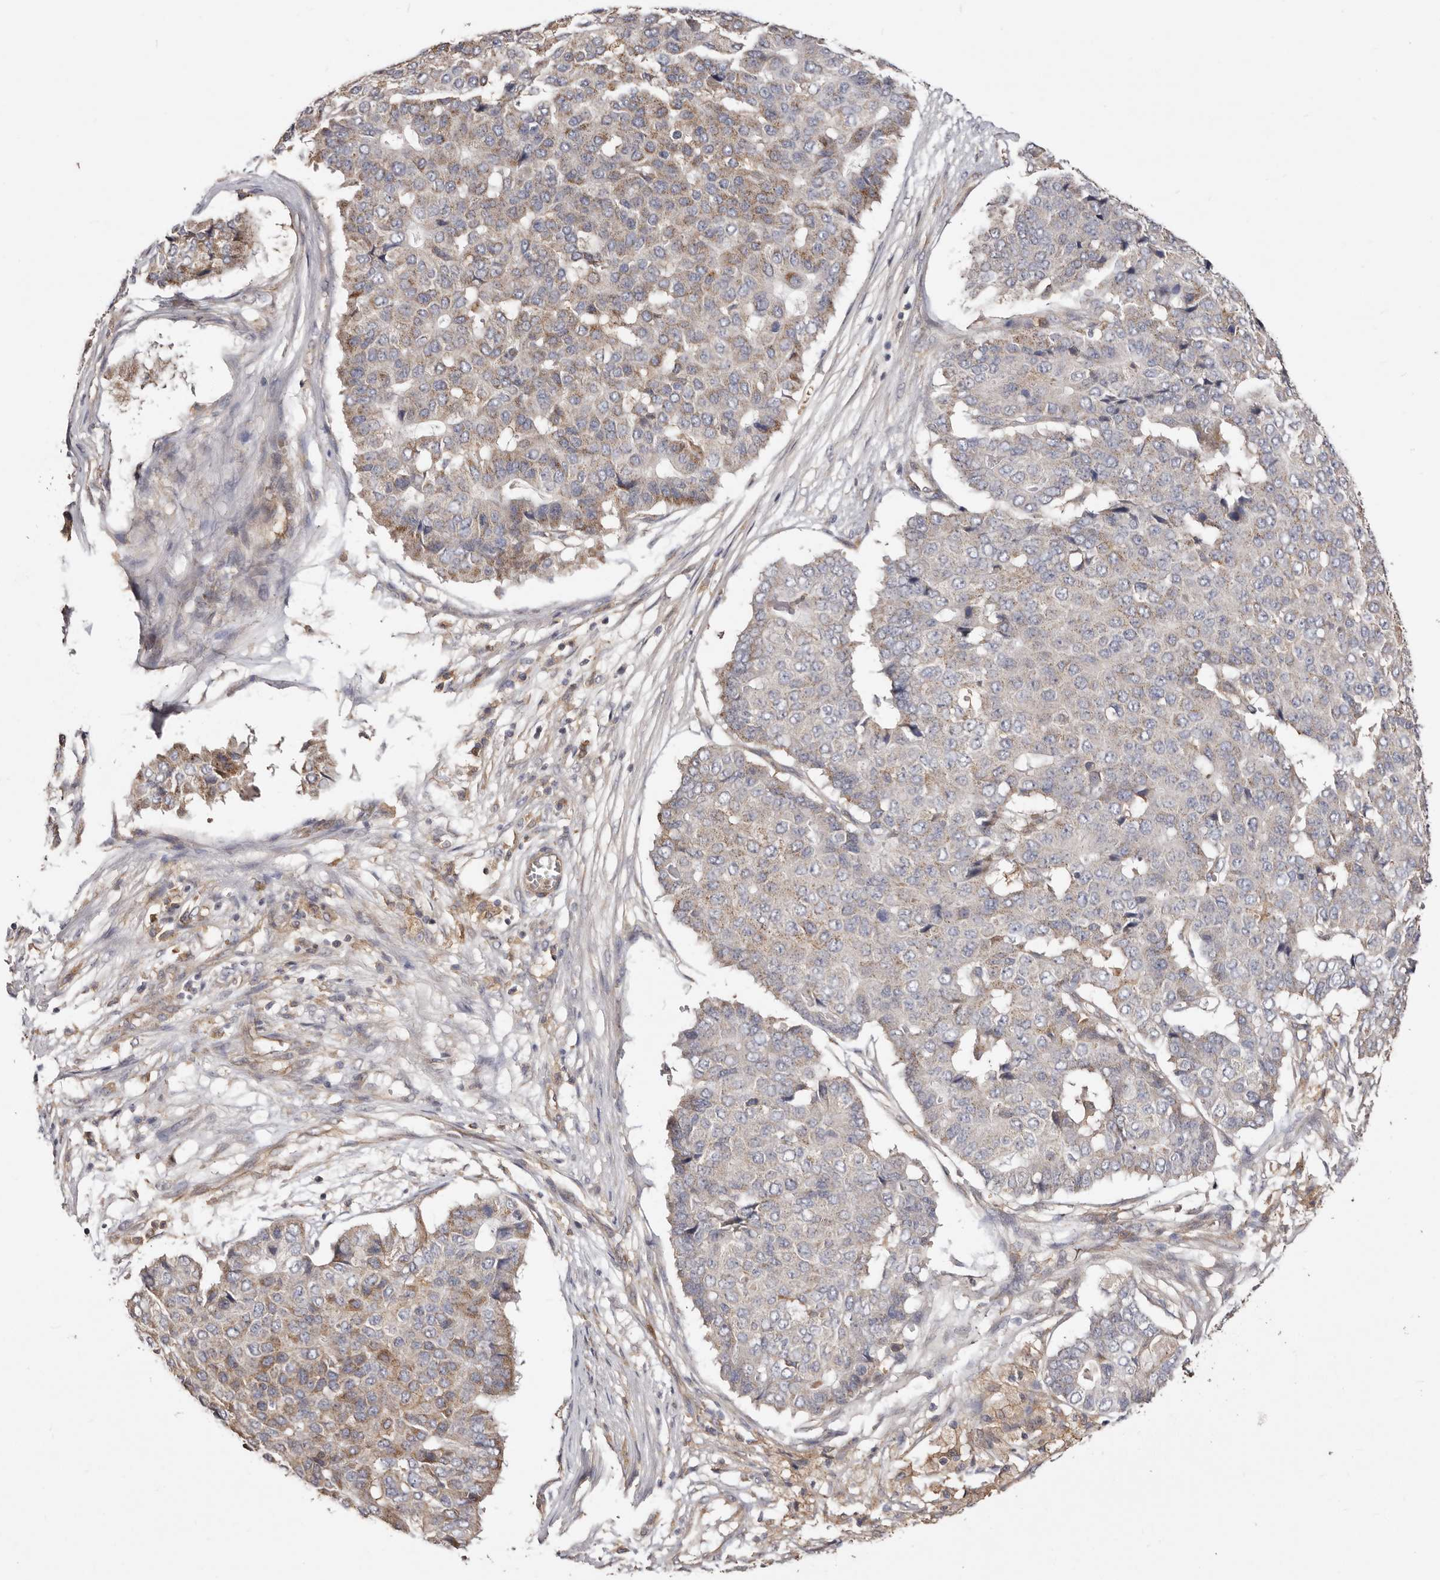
{"staining": {"intensity": "moderate", "quantity": "25%-75%", "location": "cytoplasmic/membranous"}, "tissue": "pancreatic cancer", "cell_type": "Tumor cells", "image_type": "cancer", "snomed": [{"axis": "morphology", "description": "Adenocarcinoma, NOS"}, {"axis": "topography", "description": "Pancreas"}], "caption": "This micrograph displays IHC staining of pancreatic cancer, with medium moderate cytoplasmic/membranous positivity in about 25%-75% of tumor cells.", "gene": "LRRC25", "patient": {"sex": "male", "age": 50}}